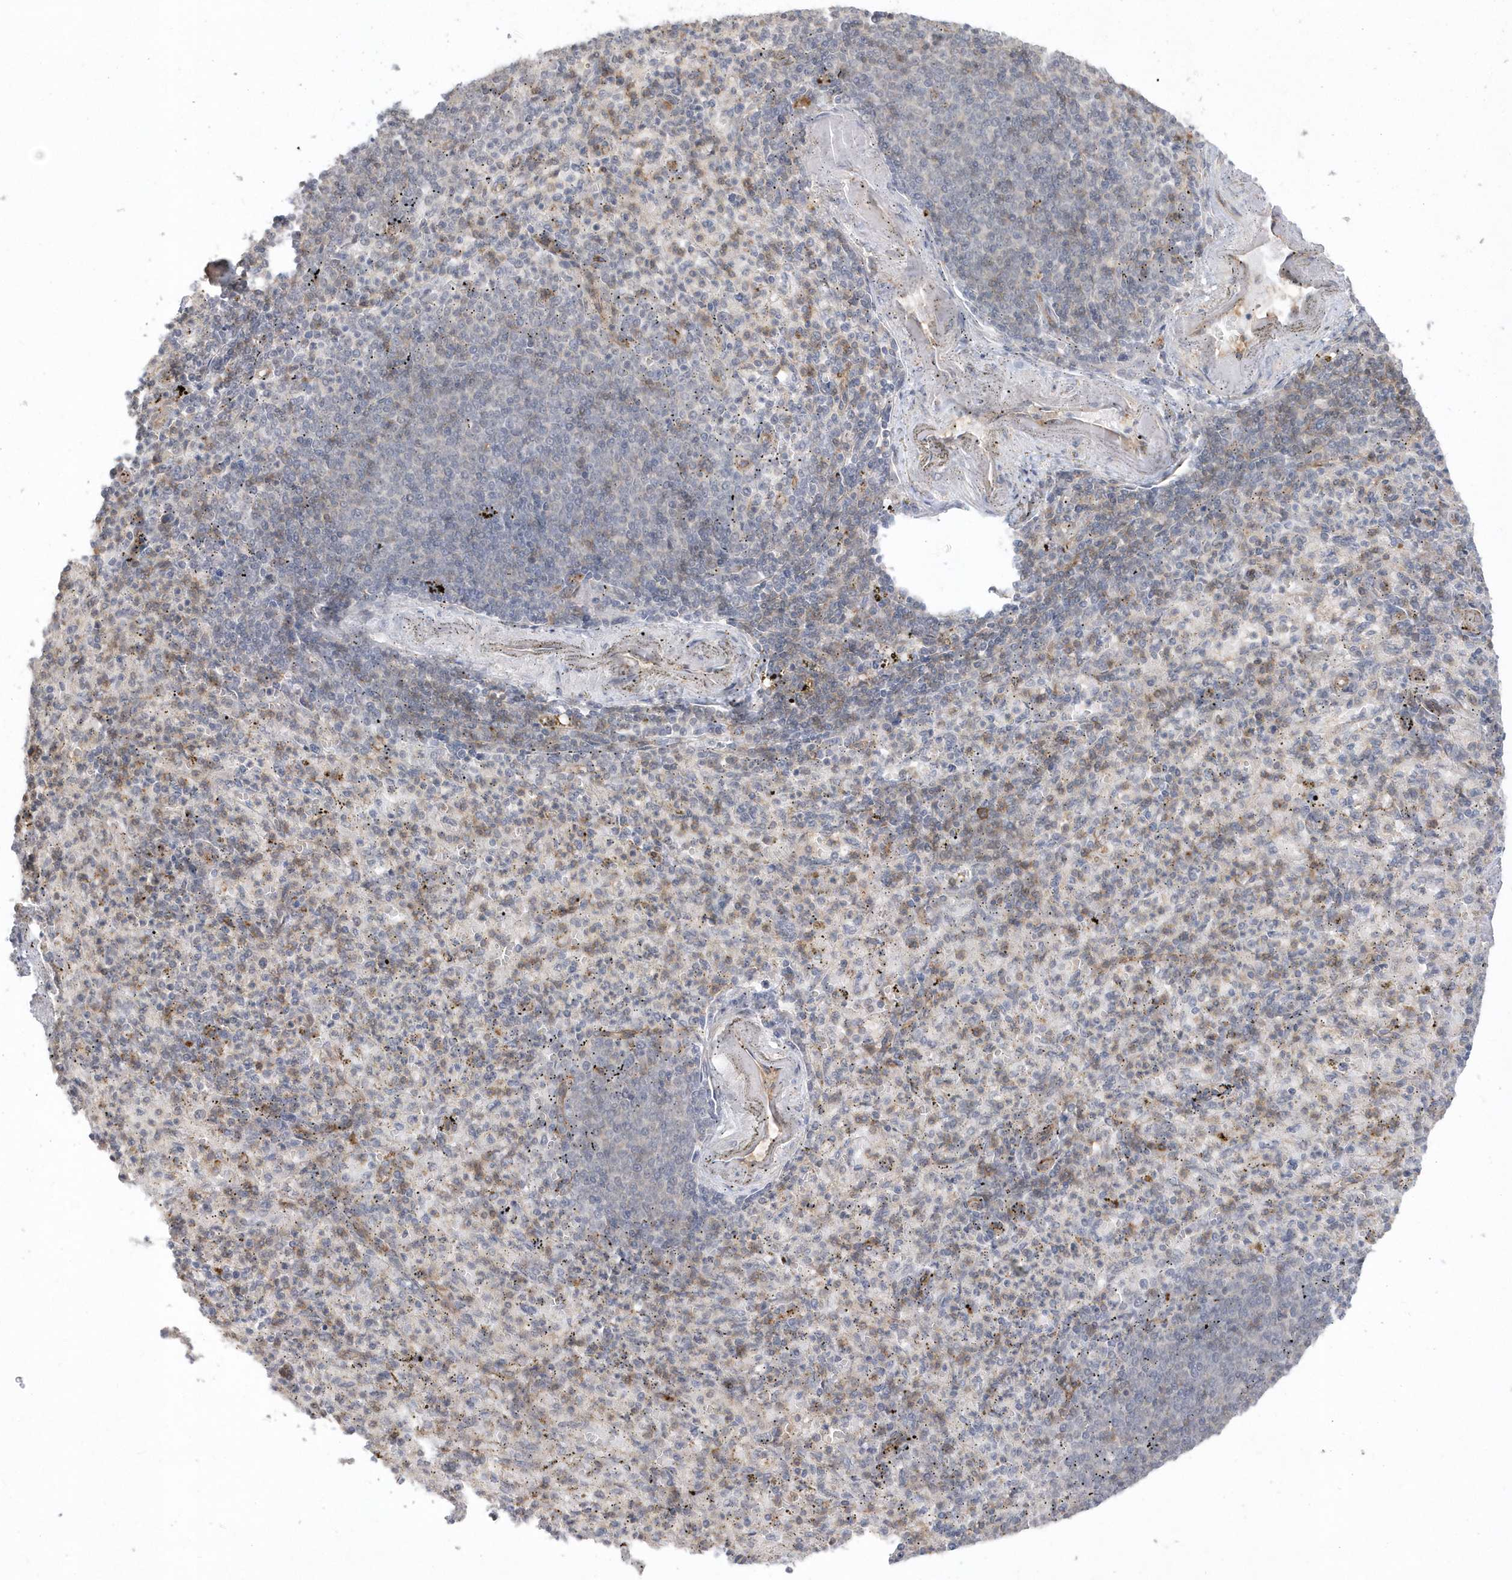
{"staining": {"intensity": "weak", "quantity": "<25%", "location": "cytoplasmic/membranous"}, "tissue": "spleen", "cell_type": "Cells in red pulp", "image_type": "normal", "snomed": [{"axis": "morphology", "description": "Normal tissue, NOS"}, {"axis": "topography", "description": "Spleen"}], "caption": "This is an IHC image of unremarkable human spleen. There is no expression in cells in red pulp.", "gene": "CRIP3", "patient": {"sex": "female", "age": 74}}